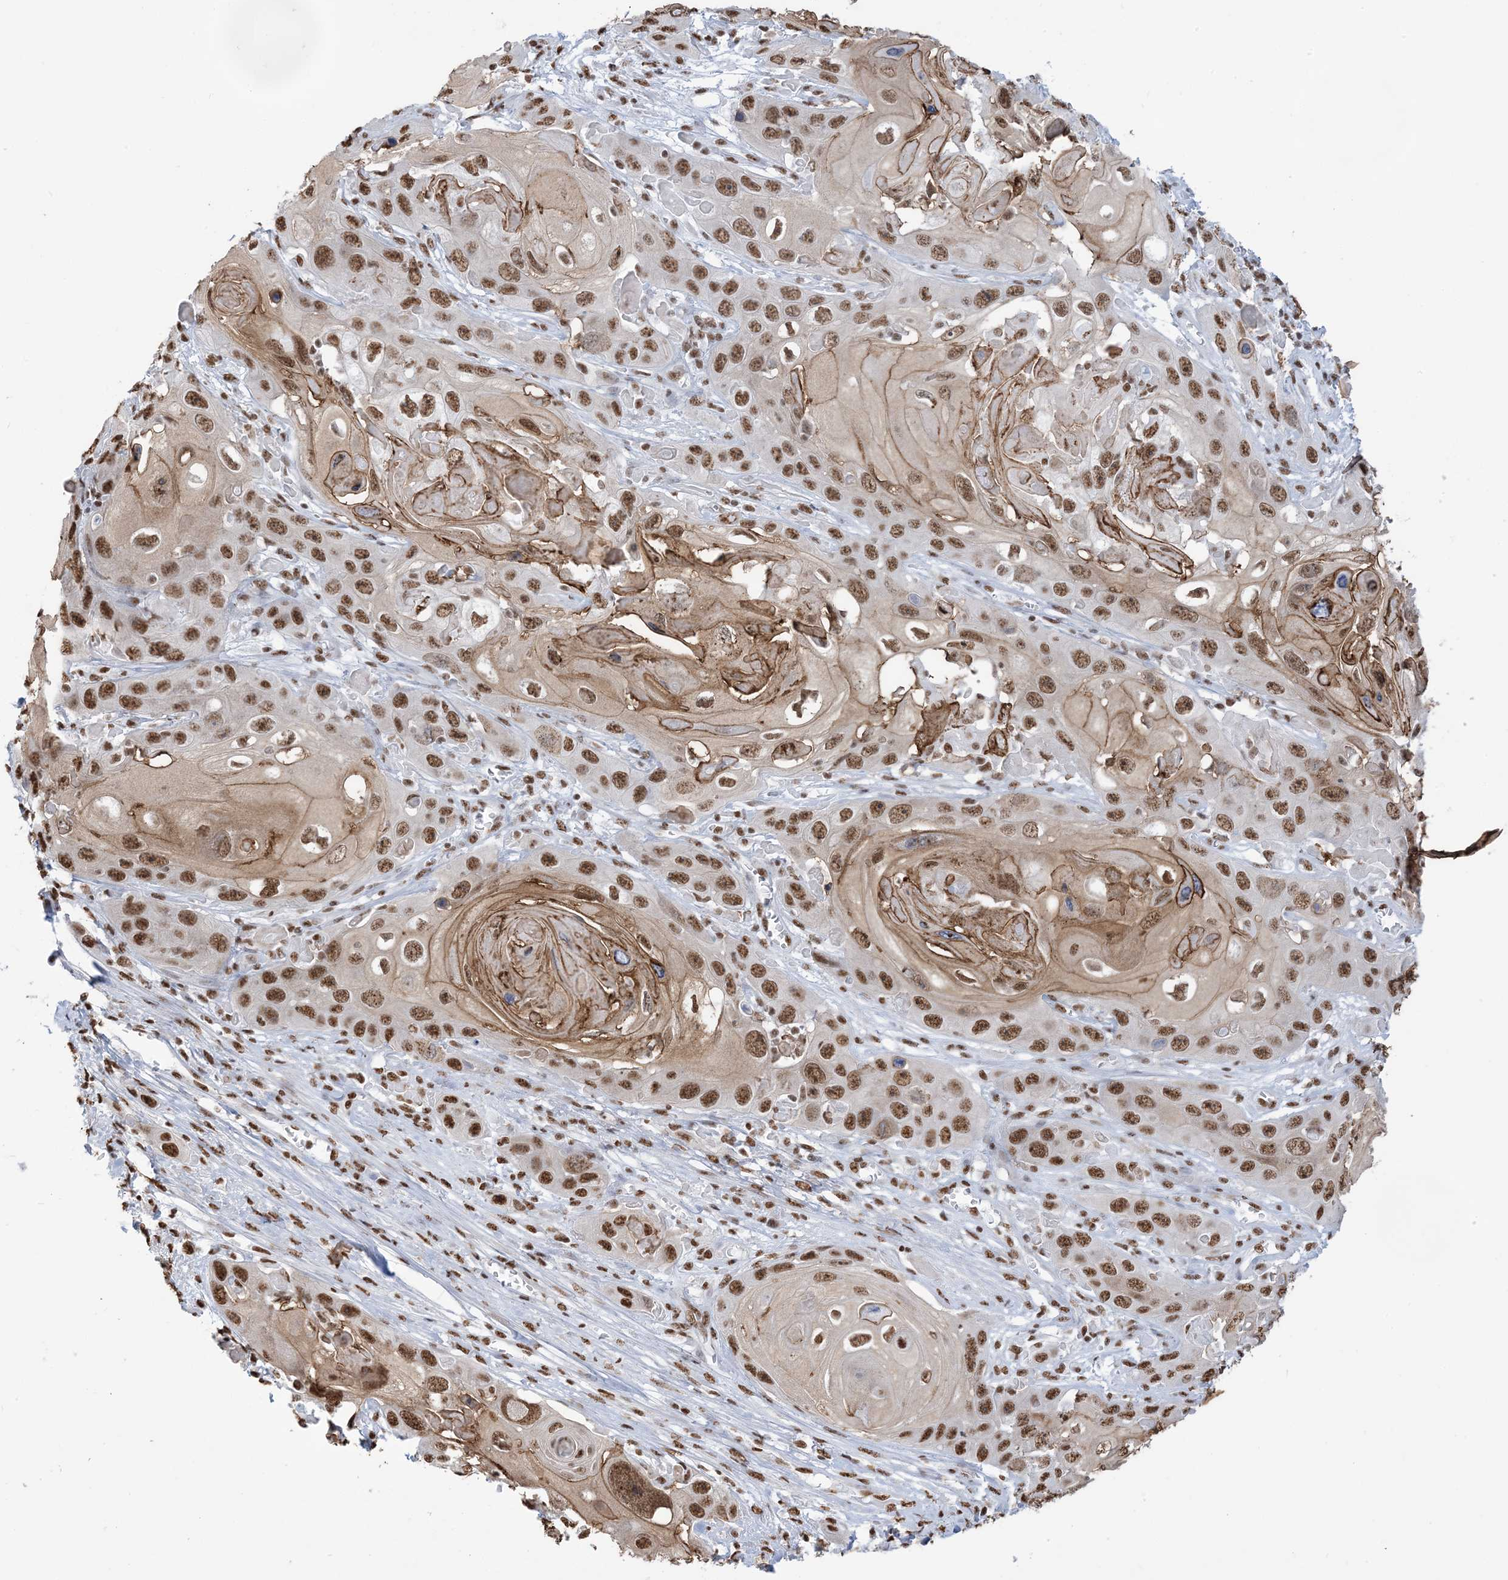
{"staining": {"intensity": "moderate", "quantity": ">75%", "location": "nuclear"}, "tissue": "skin cancer", "cell_type": "Tumor cells", "image_type": "cancer", "snomed": [{"axis": "morphology", "description": "Squamous cell carcinoma, NOS"}, {"axis": "topography", "description": "Skin"}], "caption": "Human skin cancer stained with a brown dye reveals moderate nuclear positive positivity in about >75% of tumor cells.", "gene": "ZNF792", "patient": {"sex": "male", "age": 55}}